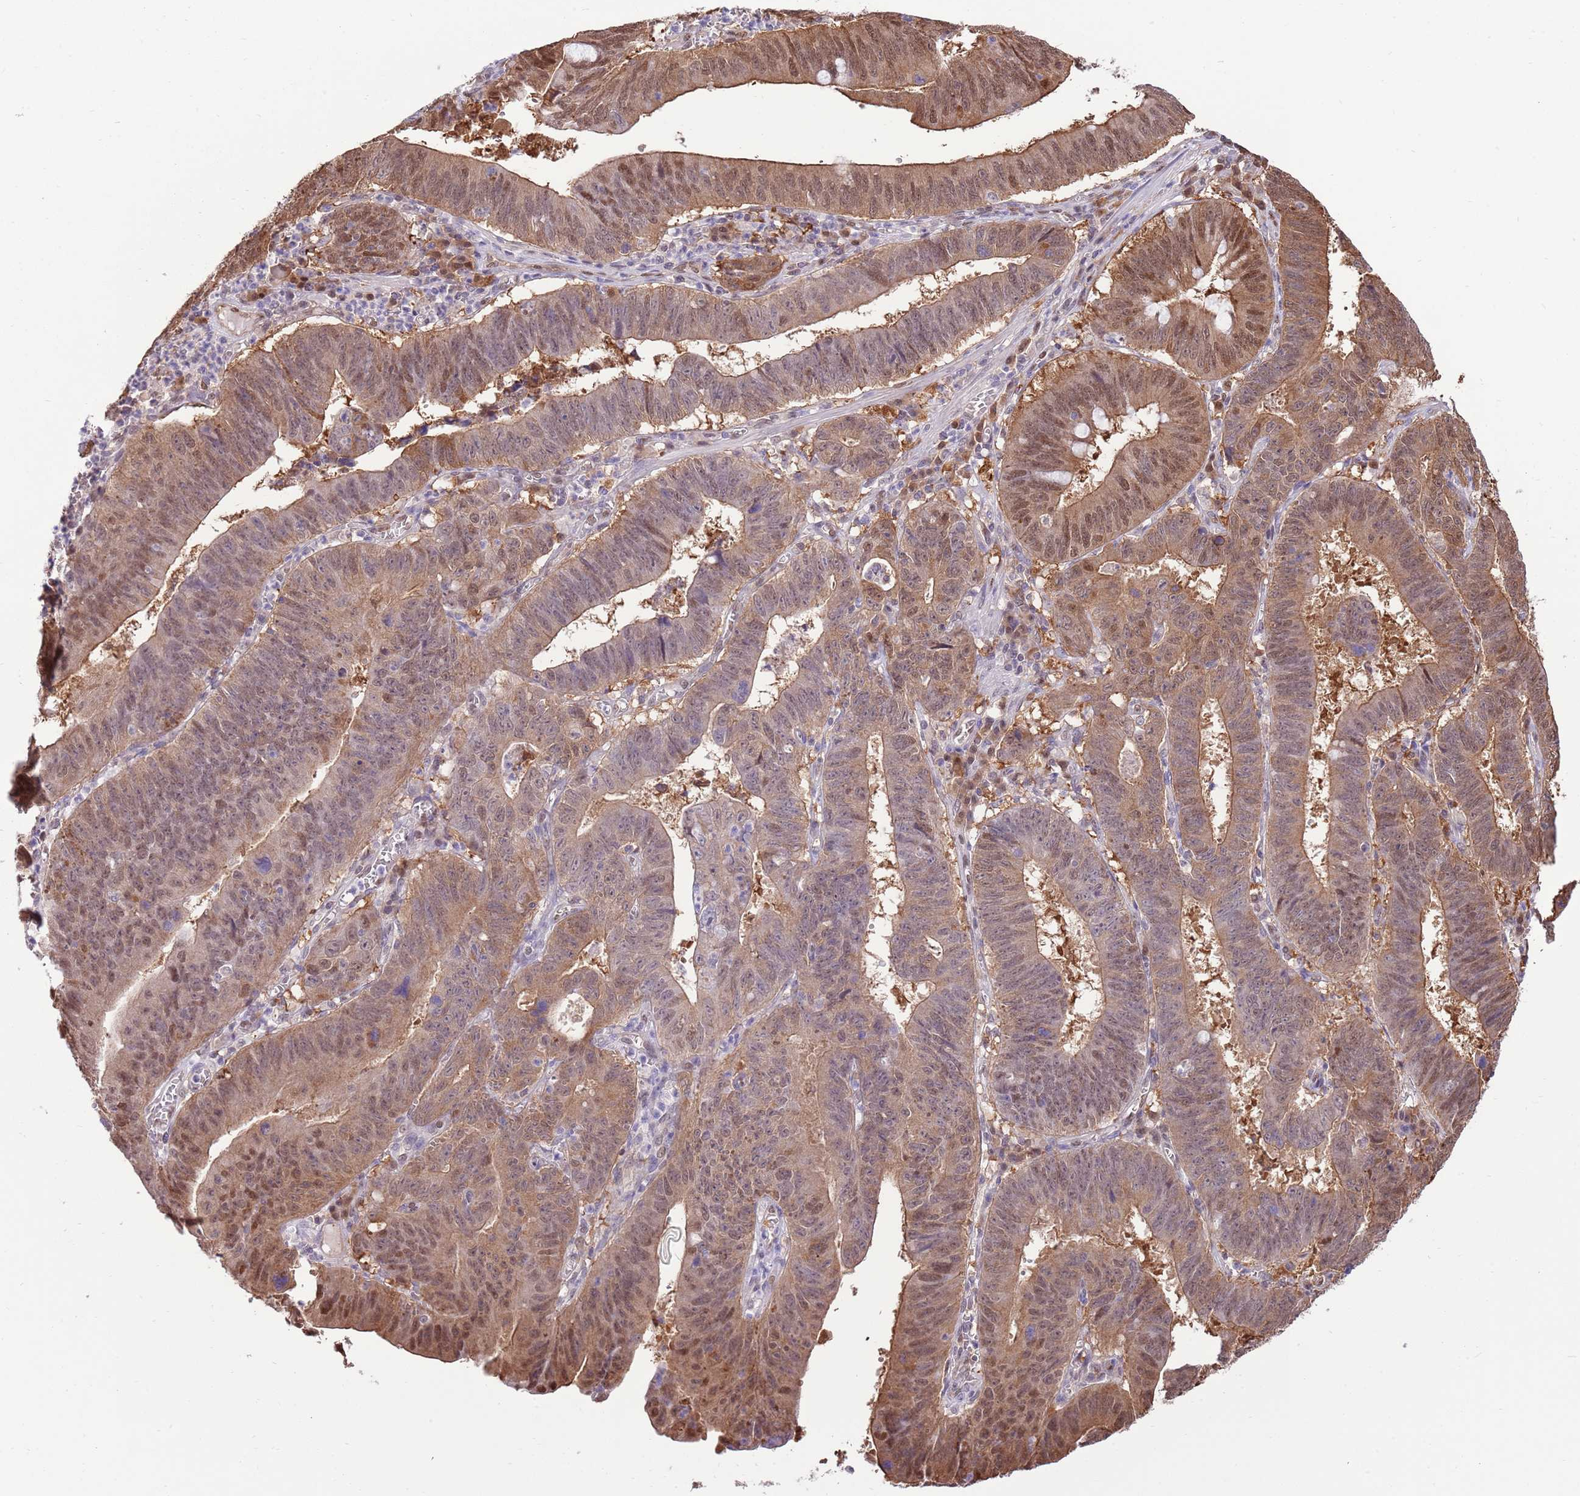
{"staining": {"intensity": "moderate", "quantity": ">75%", "location": "cytoplasmic/membranous,nuclear"}, "tissue": "stomach cancer", "cell_type": "Tumor cells", "image_type": "cancer", "snomed": [{"axis": "morphology", "description": "Adenocarcinoma, NOS"}, {"axis": "topography", "description": "Stomach"}], "caption": "This image shows stomach cancer stained with immunohistochemistry to label a protein in brown. The cytoplasmic/membranous and nuclear of tumor cells show moderate positivity for the protein. Nuclei are counter-stained blue.", "gene": "NSFL1C", "patient": {"sex": "male", "age": 59}}